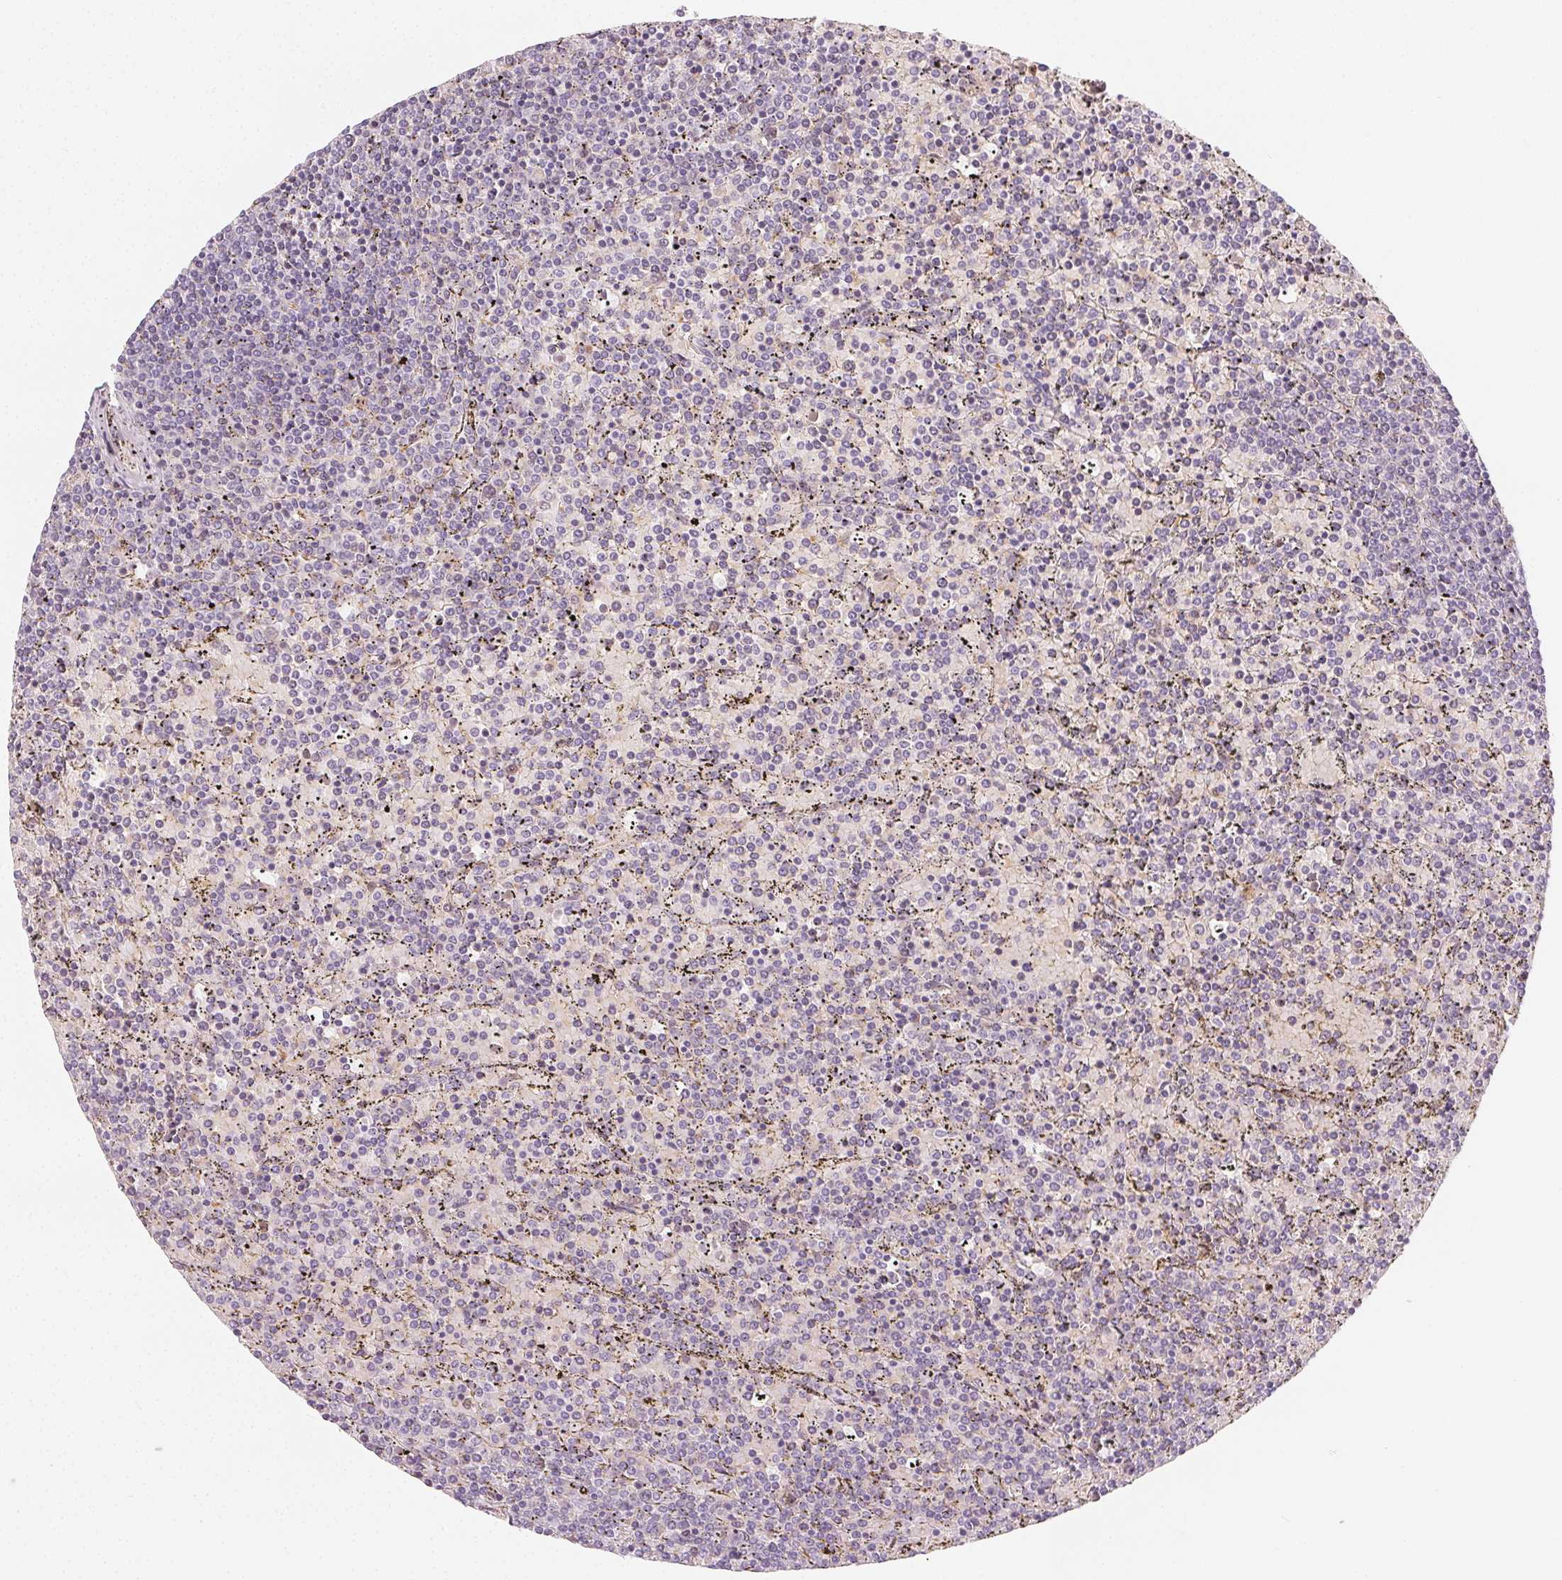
{"staining": {"intensity": "negative", "quantity": "none", "location": "none"}, "tissue": "lymphoma", "cell_type": "Tumor cells", "image_type": "cancer", "snomed": [{"axis": "morphology", "description": "Malignant lymphoma, non-Hodgkin's type, Low grade"}, {"axis": "topography", "description": "Spleen"}], "caption": "Immunohistochemistry (IHC) image of neoplastic tissue: lymphoma stained with DAB shows no significant protein expression in tumor cells.", "gene": "AFM", "patient": {"sex": "female", "age": 77}}